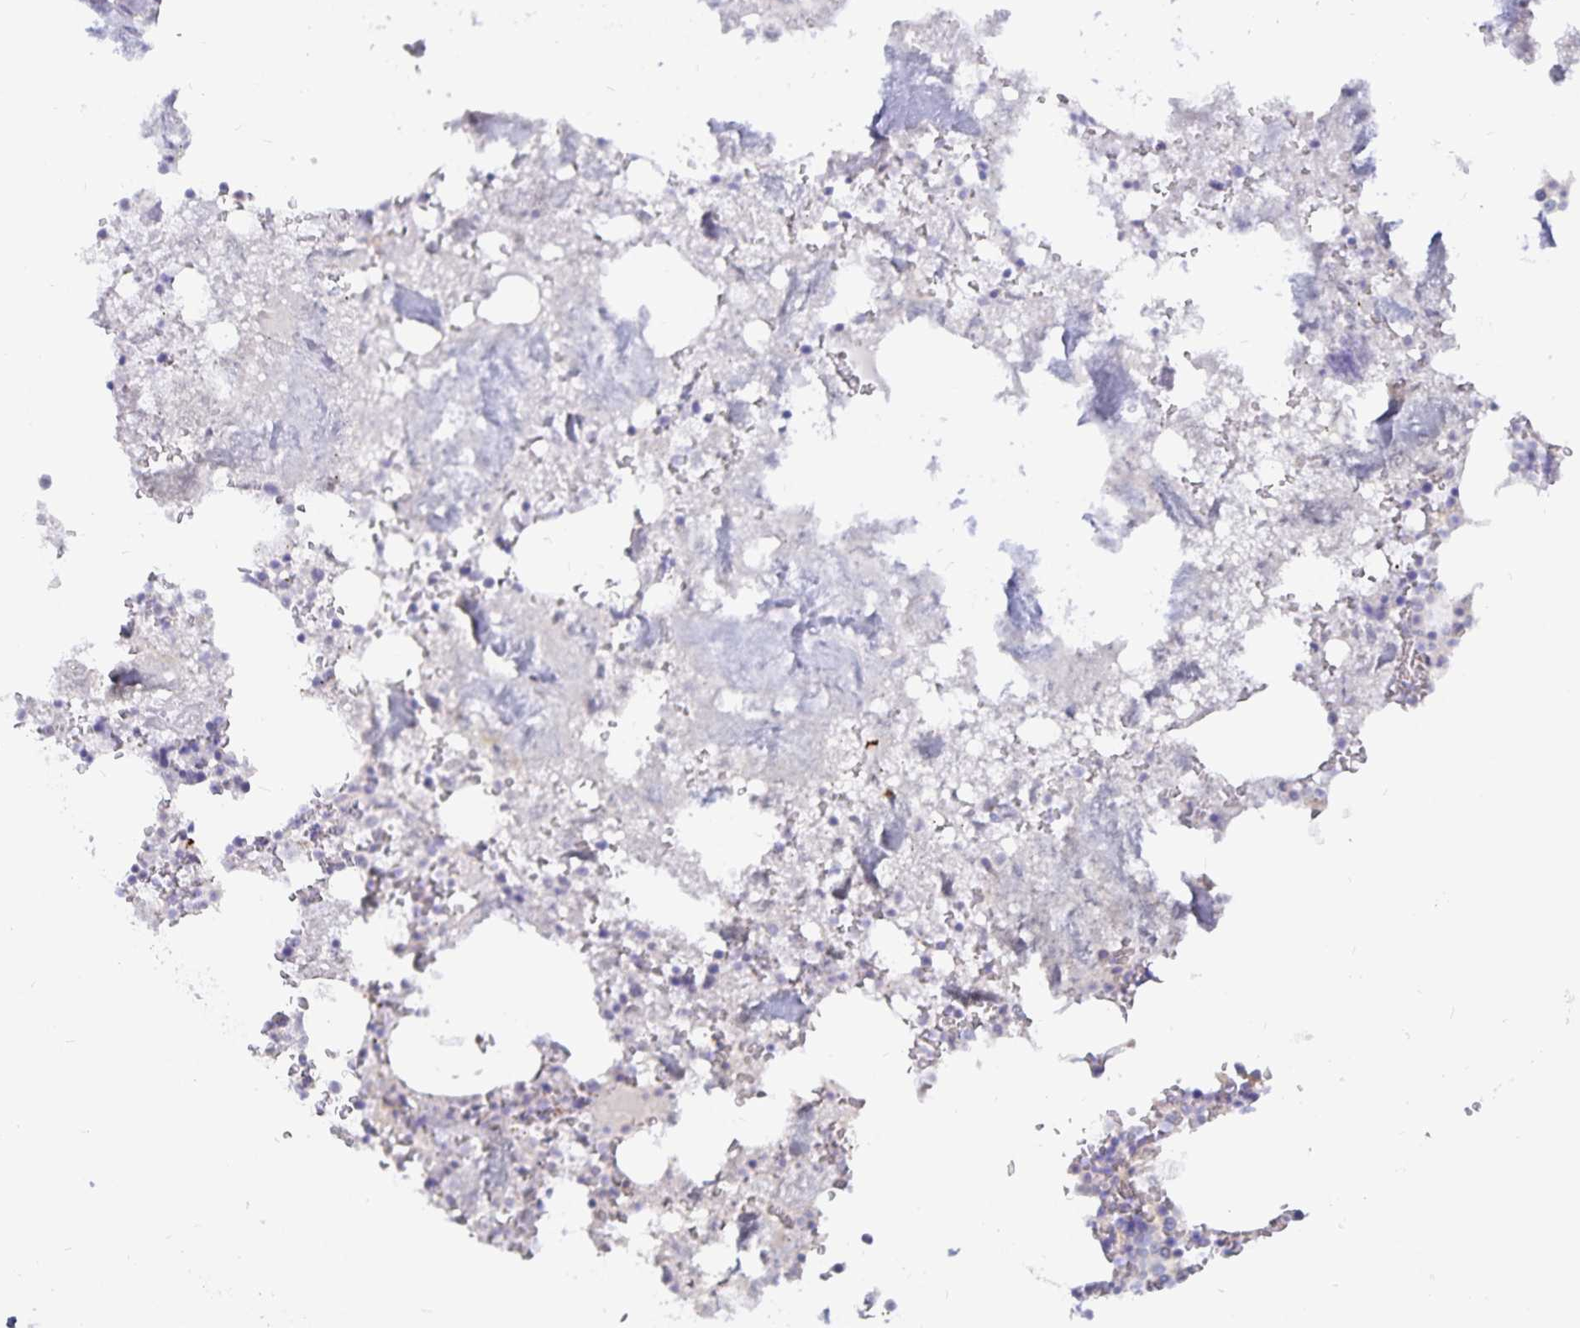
{"staining": {"intensity": "strong", "quantity": "<25%", "location": "cytoplasmic/membranous"}, "tissue": "bone marrow", "cell_type": "Hematopoietic cells", "image_type": "normal", "snomed": [{"axis": "morphology", "description": "Normal tissue, NOS"}, {"axis": "topography", "description": "Bone marrow"}], "caption": "This photomicrograph displays IHC staining of normal human bone marrow, with medium strong cytoplasmic/membranous expression in about <25% of hematopoietic cells.", "gene": "PKHD1", "patient": {"sex": "female", "age": 42}}